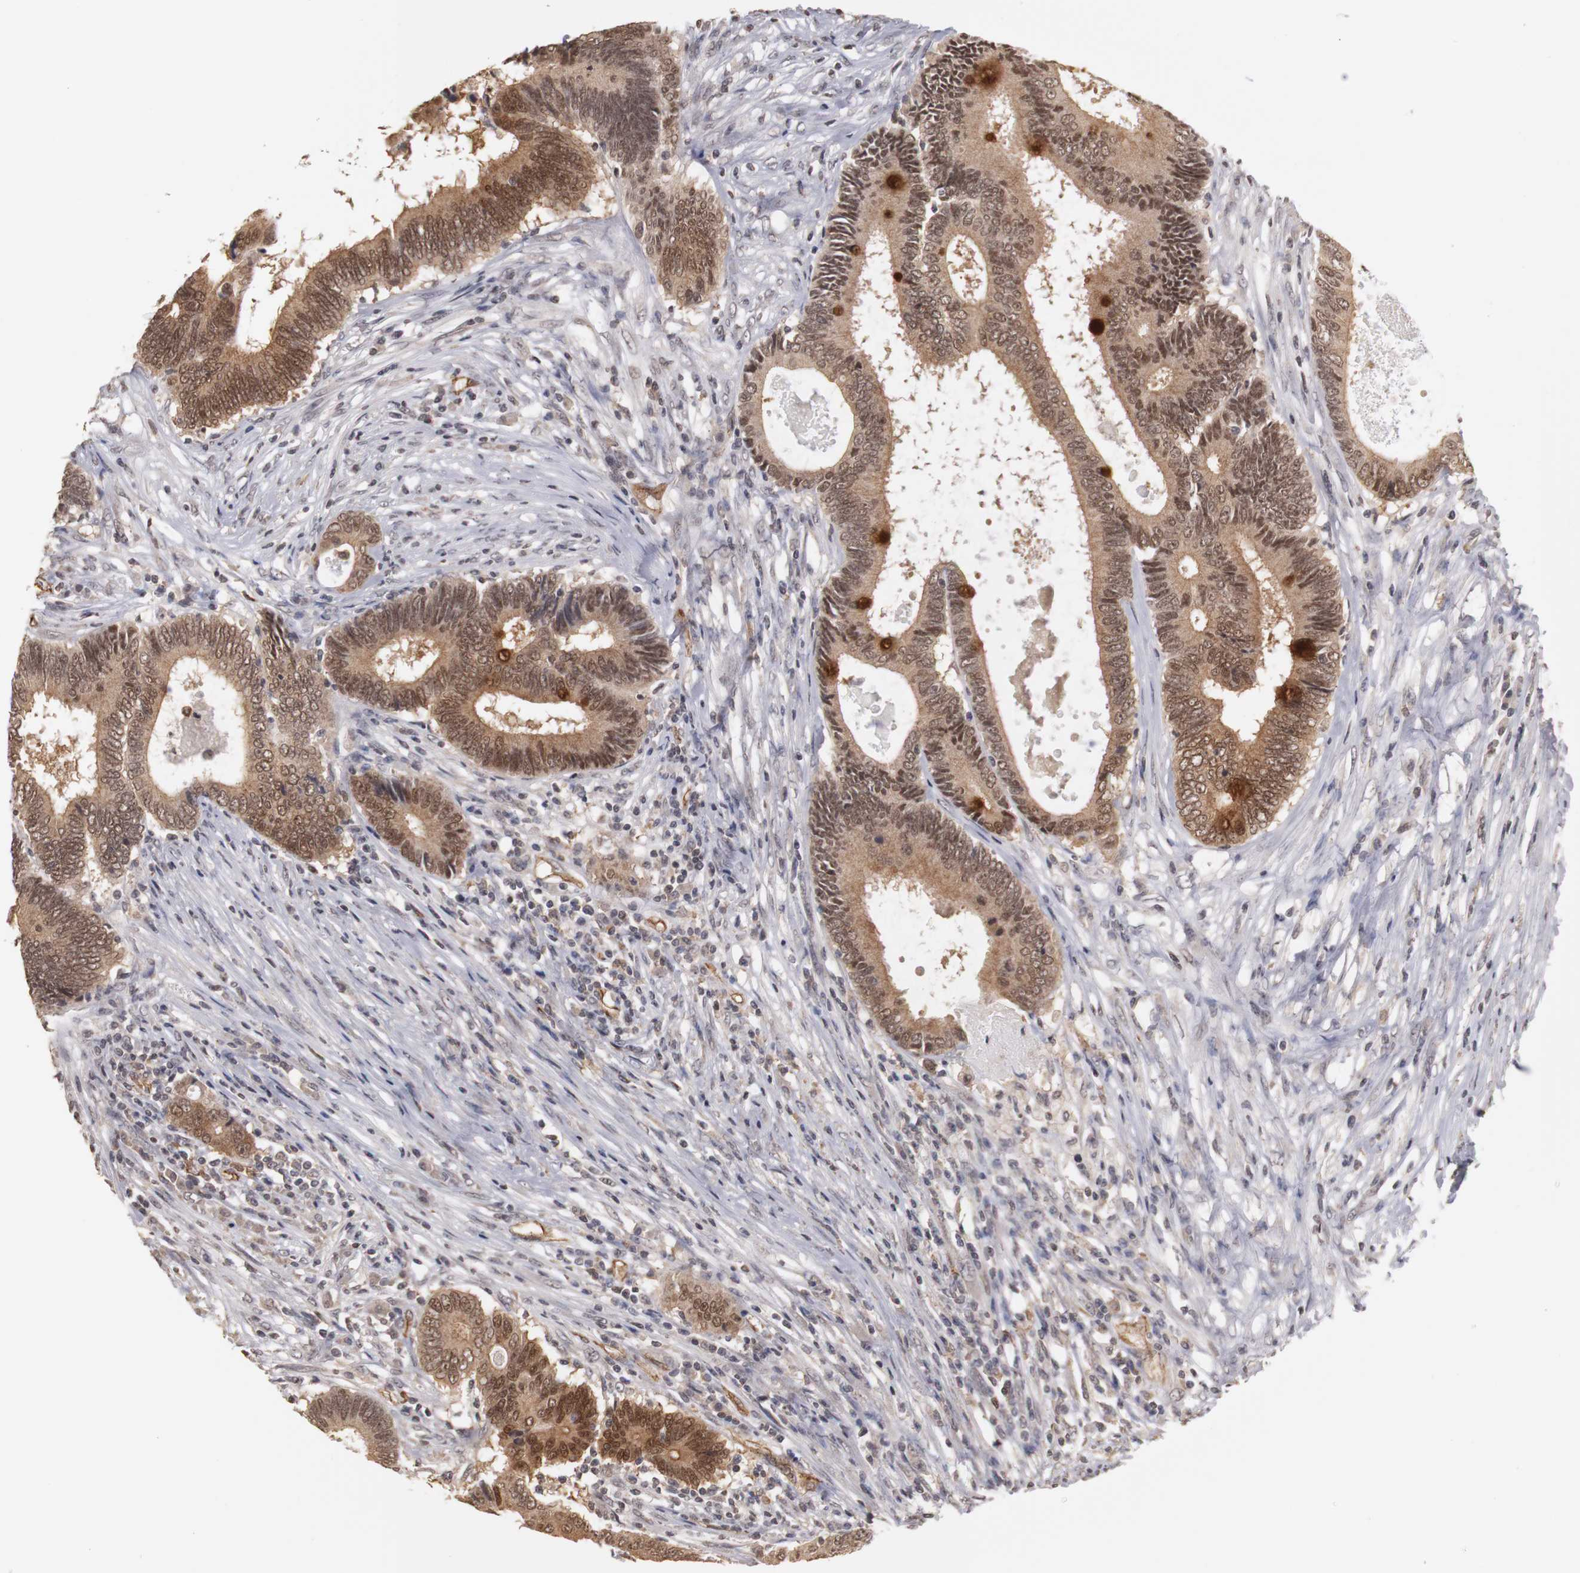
{"staining": {"intensity": "moderate", "quantity": ">75%", "location": "cytoplasmic/membranous,nuclear"}, "tissue": "colorectal cancer", "cell_type": "Tumor cells", "image_type": "cancer", "snomed": [{"axis": "morphology", "description": "Adenocarcinoma, NOS"}, {"axis": "topography", "description": "Colon"}], "caption": "Immunohistochemistry (IHC) of human adenocarcinoma (colorectal) shows medium levels of moderate cytoplasmic/membranous and nuclear expression in approximately >75% of tumor cells.", "gene": "PLEKHA1", "patient": {"sex": "female", "age": 78}}